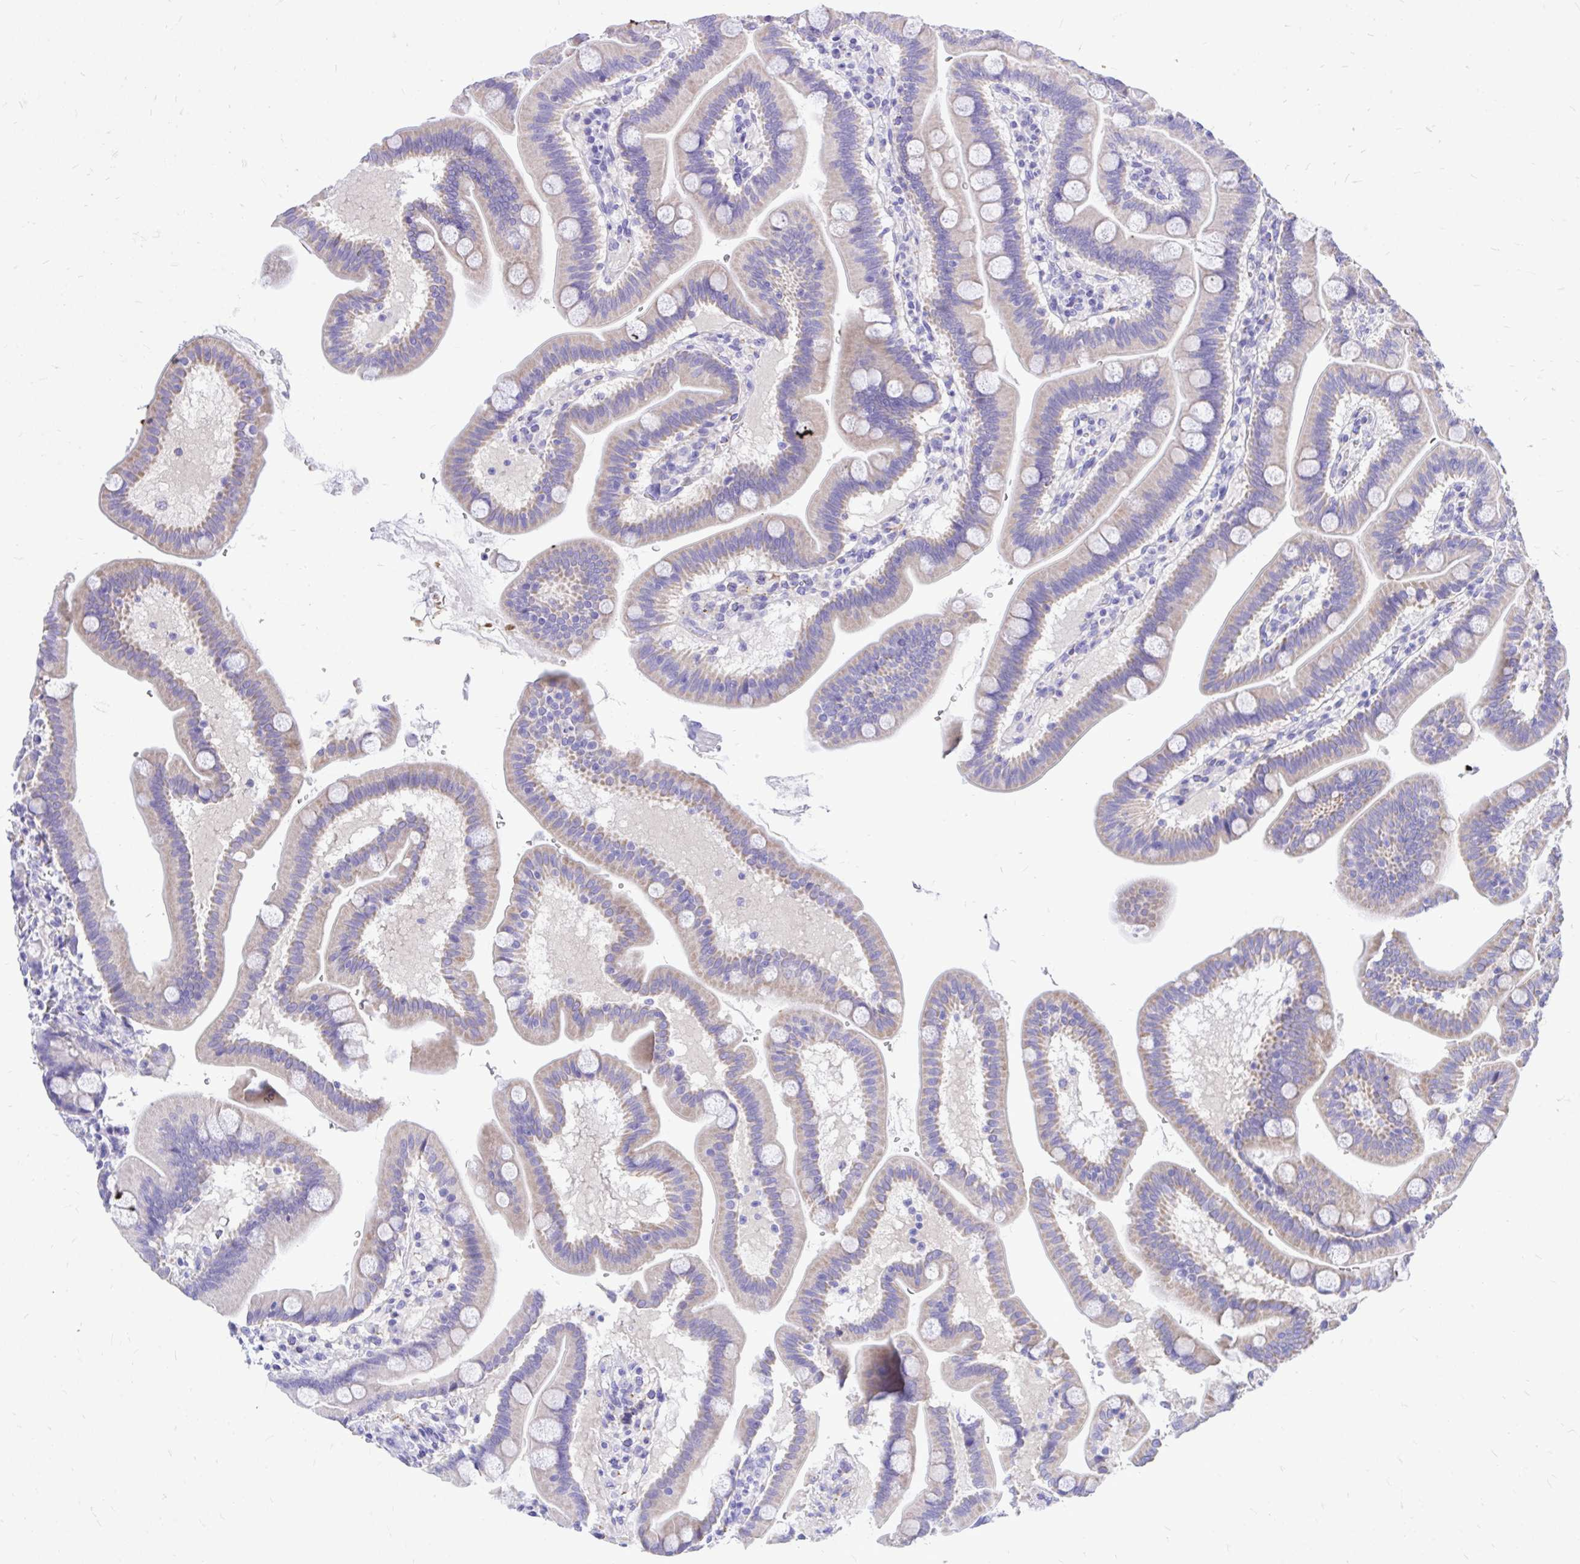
{"staining": {"intensity": "weak", "quantity": "<25%", "location": "cytoplasmic/membranous"}, "tissue": "duodenum", "cell_type": "Glandular cells", "image_type": "normal", "snomed": [{"axis": "morphology", "description": "Normal tissue, NOS"}, {"axis": "topography", "description": "Duodenum"}], "caption": "Glandular cells show no significant protein staining in unremarkable duodenum. (DAB (3,3'-diaminobenzidine) IHC, high magnification).", "gene": "MON1A", "patient": {"sex": "male", "age": 59}}